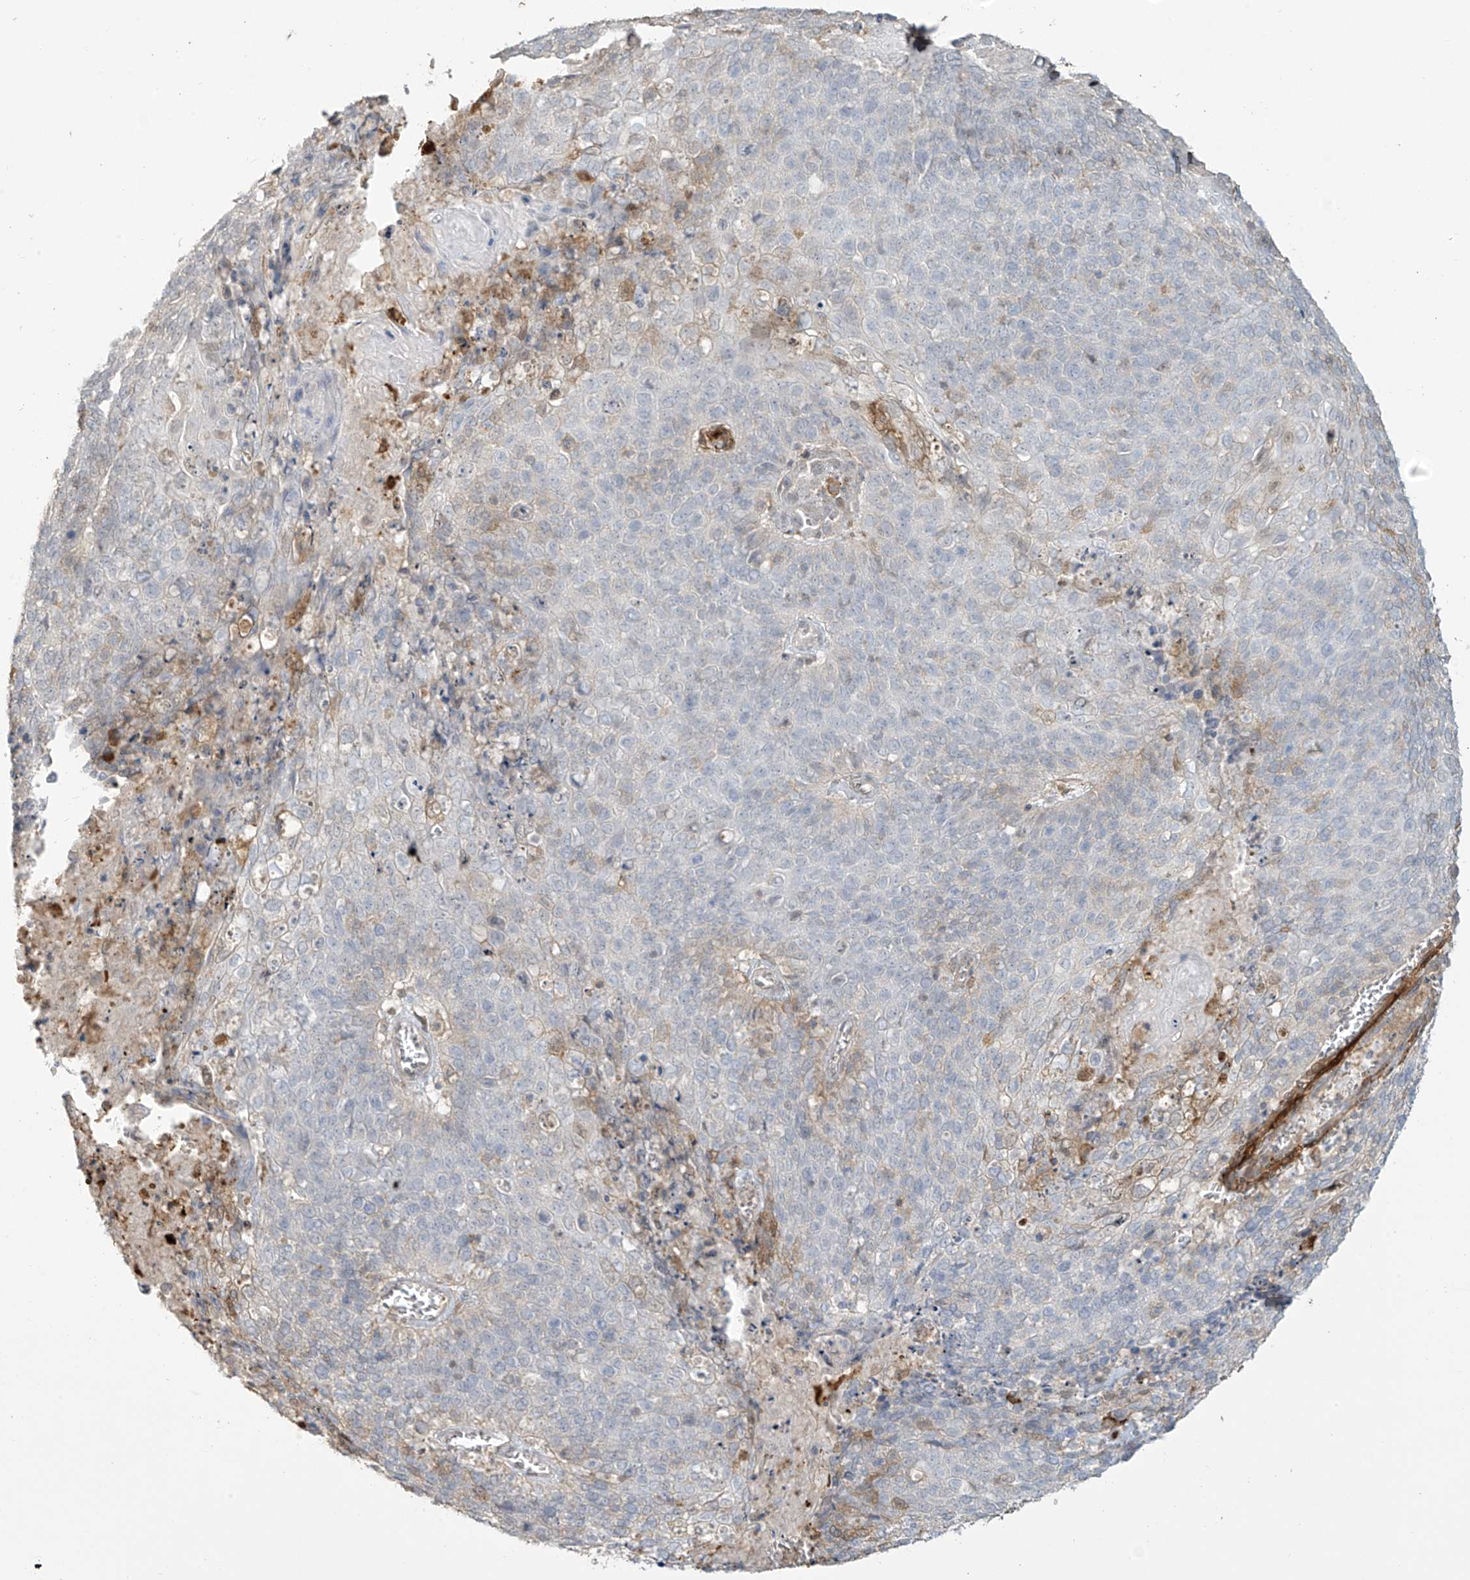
{"staining": {"intensity": "negative", "quantity": "none", "location": "none"}, "tissue": "cervical cancer", "cell_type": "Tumor cells", "image_type": "cancer", "snomed": [{"axis": "morphology", "description": "Squamous cell carcinoma, NOS"}, {"axis": "topography", "description": "Cervix"}], "caption": "Immunohistochemistry (IHC) histopathology image of squamous cell carcinoma (cervical) stained for a protein (brown), which displays no positivity in tumor cells.", "gene": "TAGAP", "patient": {"sex": "female", "age": 39}}